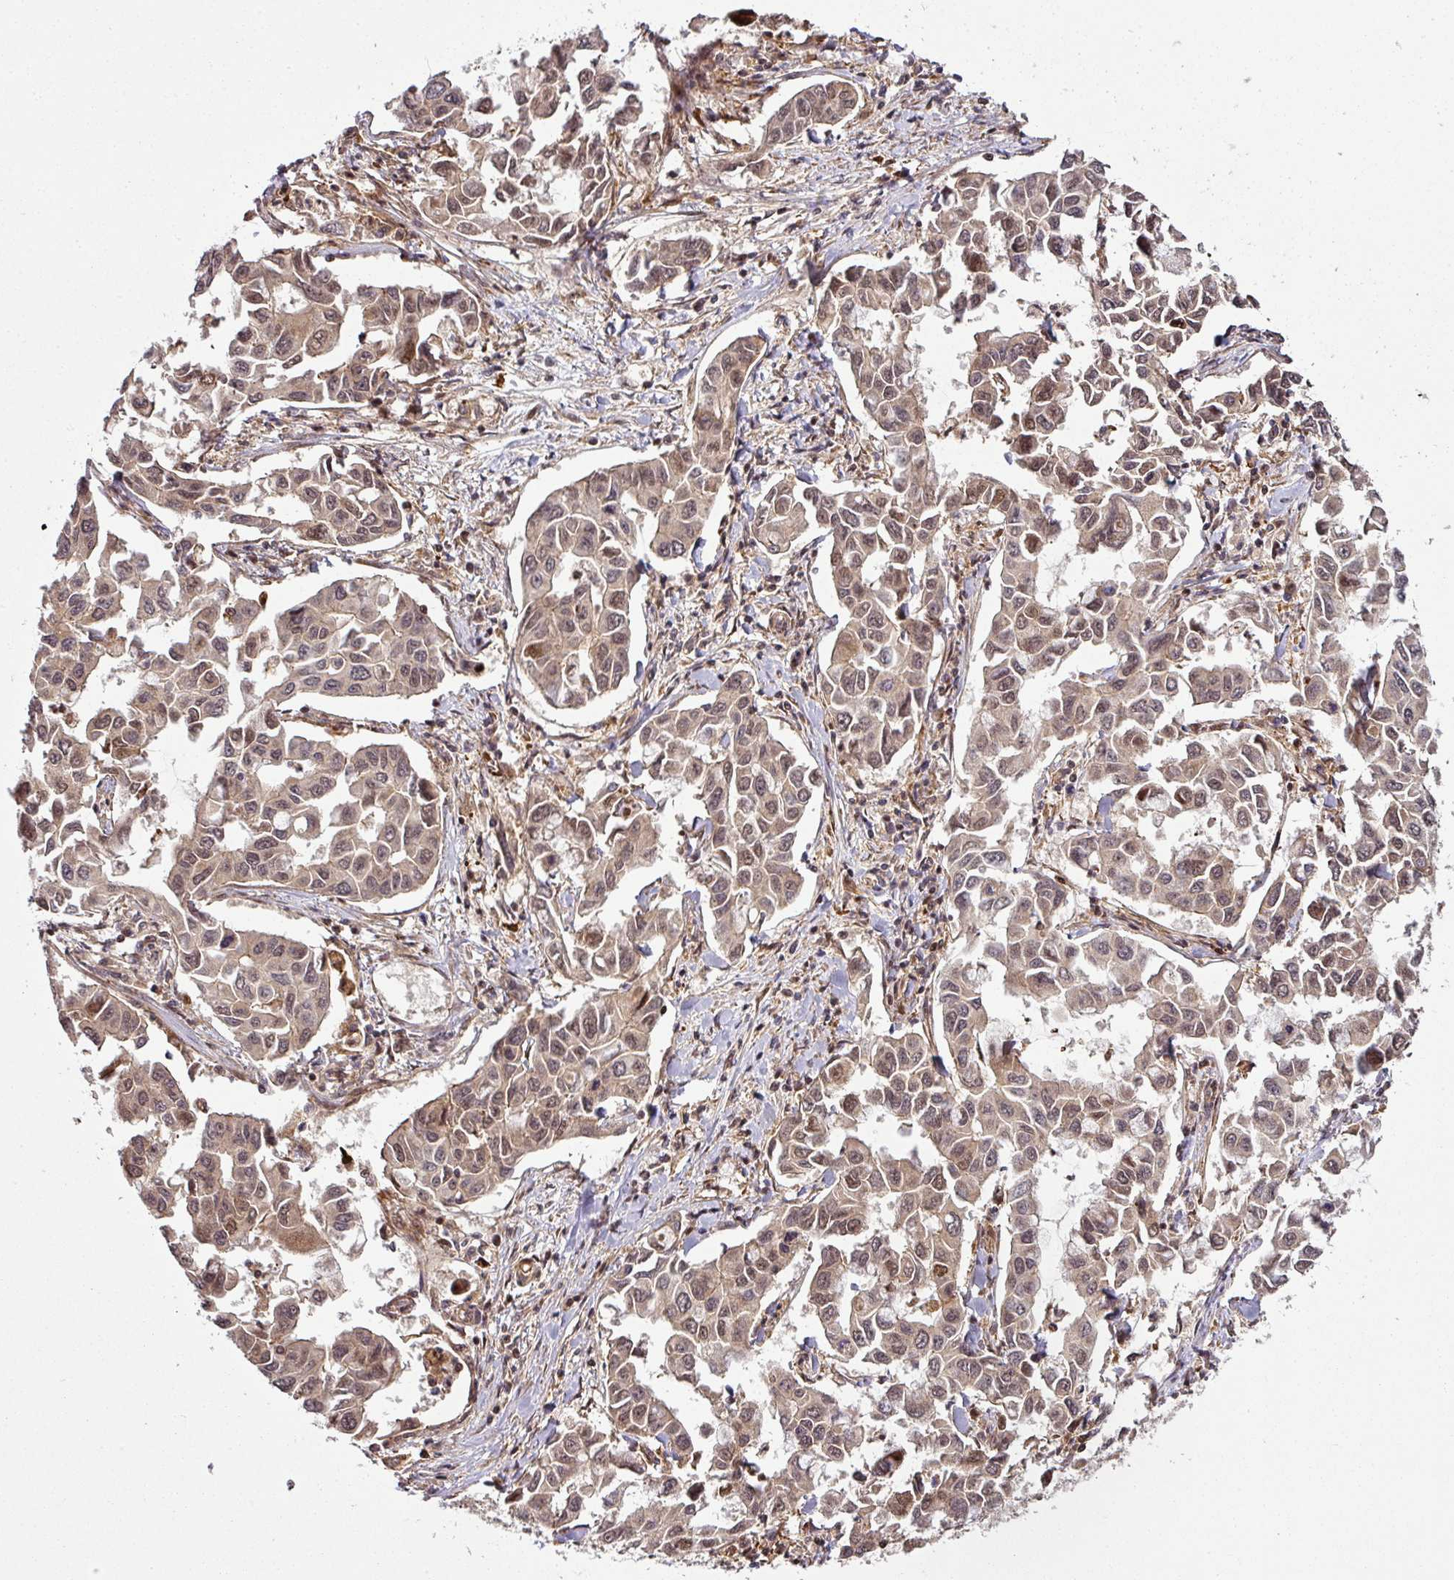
{"staining": {"intensity": "moderate", "quantity": ">75%", "location": "cytoplasmic/membranous,nuclear"}, "tissue": "lung cancer", "cell_type": "Tumor cells", "image_type": "cancer", "snomed": [{"axis": "morphology", "description": "Adenocarcinoma, NOS"}, {"axis": "topography", "description": "Lung"}], "caption": "Moderate cytoplasmic/membranous and nuclear positivity is seen in about >75% of tumor cells in lung cancer (adenocarcinoma). The staining was performed using DAB (3,3'-diaminobenzidine), with brown indicating positive protein expression. Nuclei are stained blue with hematoxylin.", "gene": "ATAT1", "patient": {"sex": "male", "age": 64}}